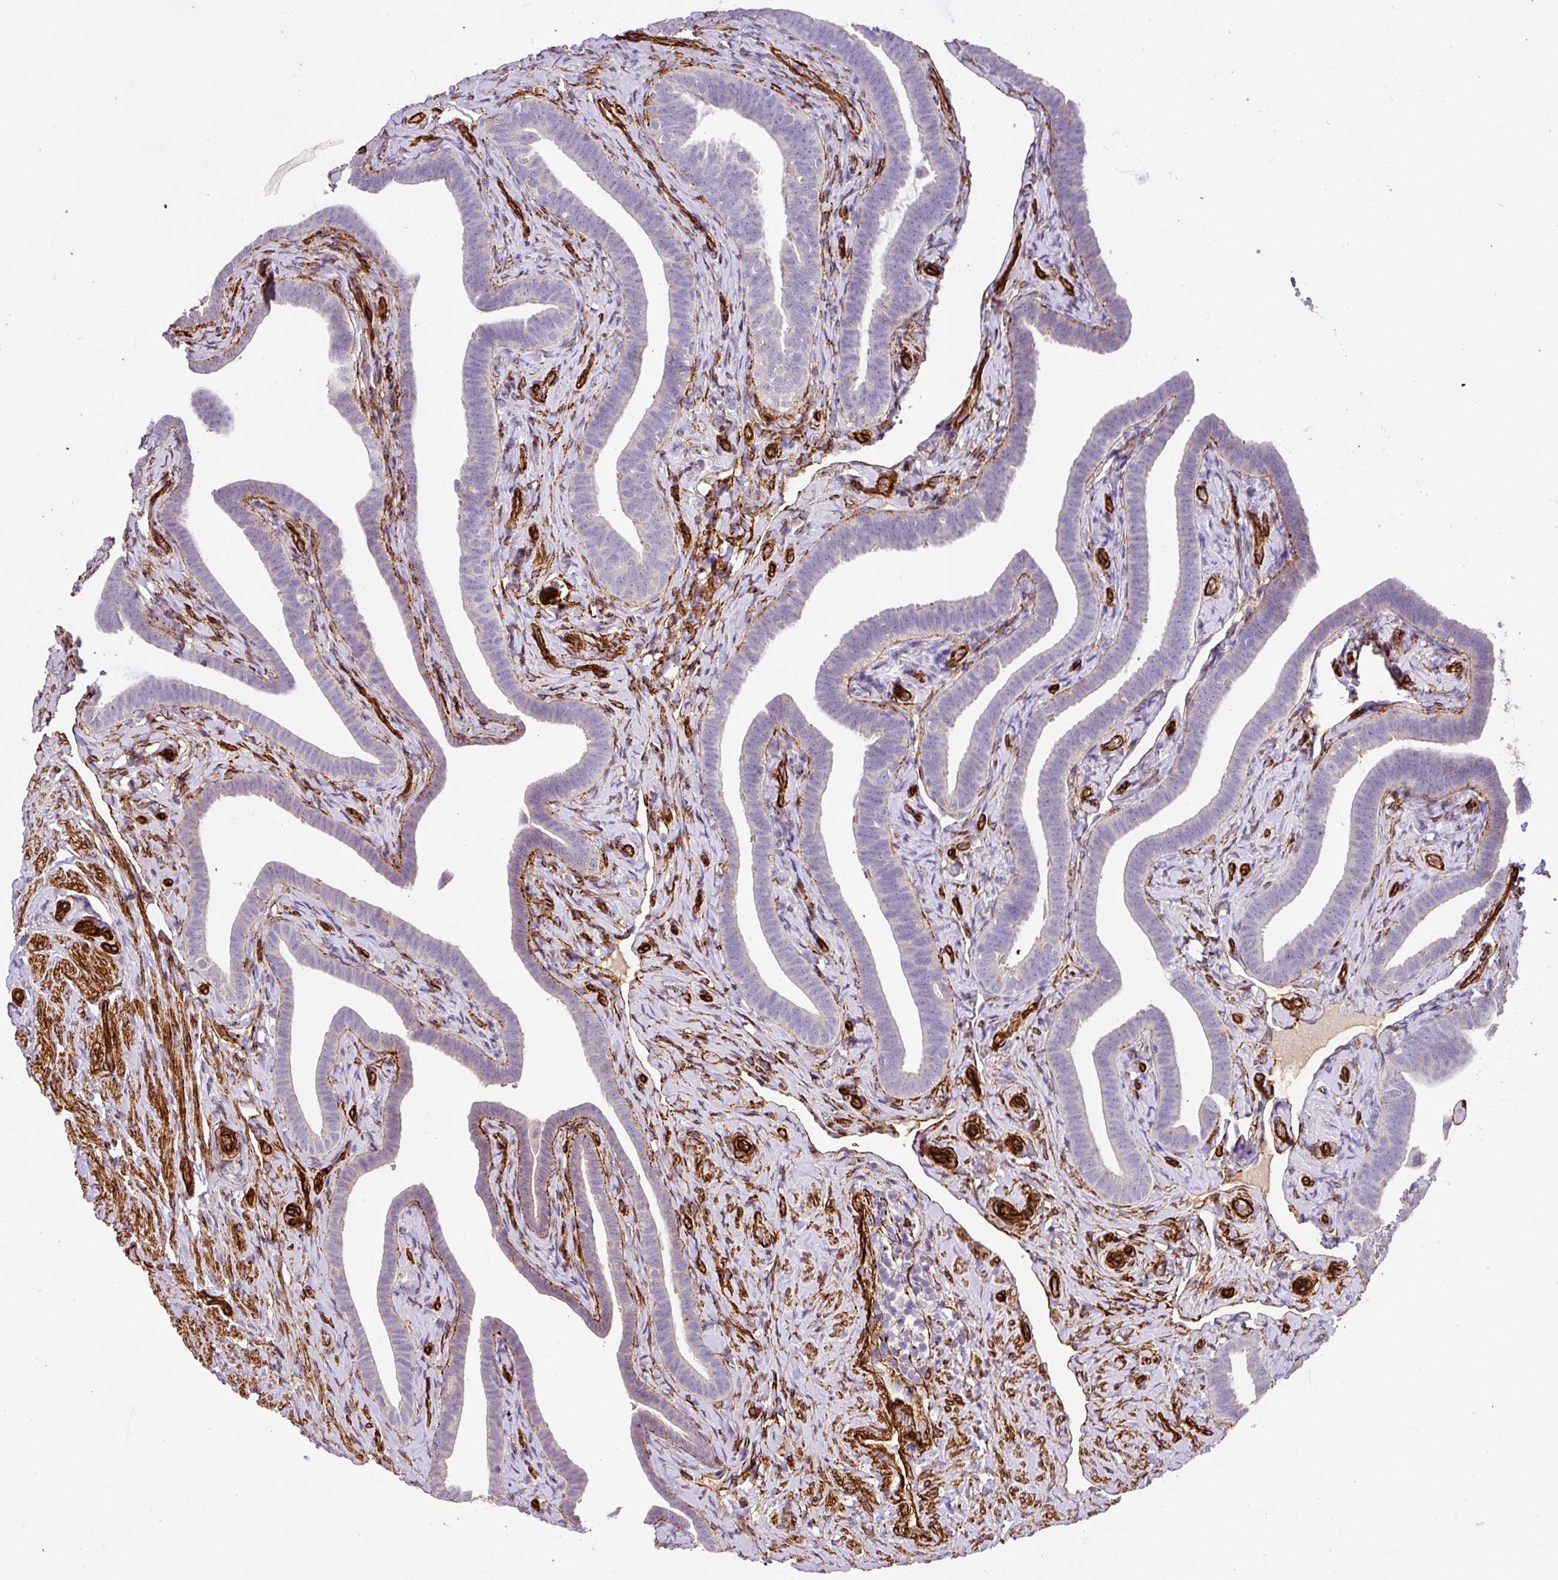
{"staining": {"intensity": "weak", "quantity": "<25%", "location": "cytoplasmic/membranous"}, "tissue": "fallopian tube", "cell_type": "Glandular cells", "image_type": "normal", "snomed": [{"axis": "morphology", "description": "Normal tissue, NOS"}, {"axis": "topography", "description": "Fallopian tube"}], "caption": "The micrograph shows no staining of glandular cells in normal fallopian tube. The staining was performed using DAB (3,3'-diaminobenzidine) to visualize the protein expression in brown, while the nuclei were stained in blue with hematoxylin (Magnification: 20x).", "gene": "SLC25A17", "patient": {"sex": "female", "age": 69}}